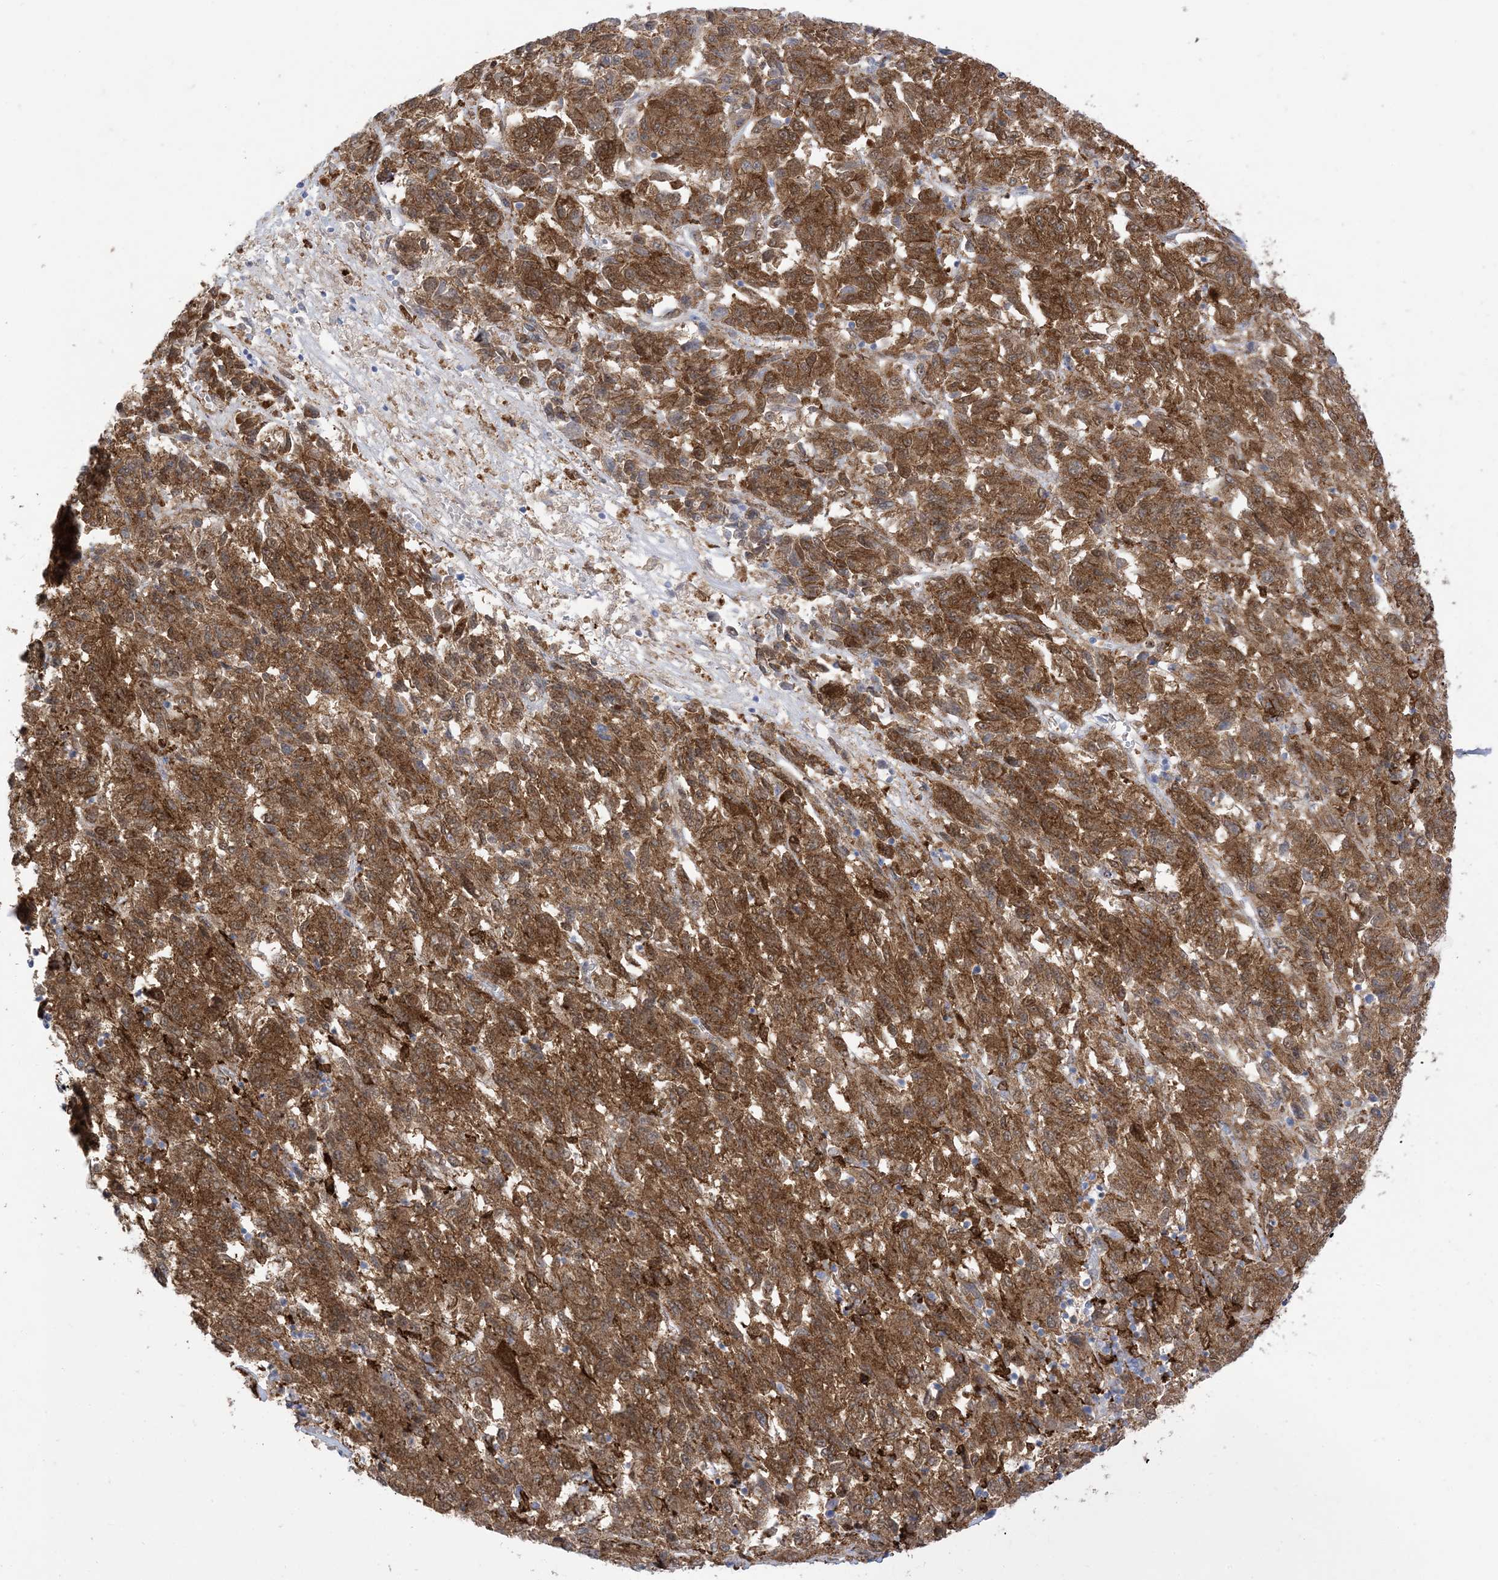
{"staining": {"intensity": "moderate", "quantity": ">75%", "location": "cytoplasmic/membranous"}, "tissue": "melanoma", "cell_type": "Tumor cells", "image_type": "cancer", "snomed": [{"axis": "morphology", "description": "Malignant melanoma, Metastatic site"}, {"axis": "topography", "description": "Lung"}], "caption": "The immunohistochemical stain labels moderate cytoplasmic/membranous staining in tumor cells of melanoma tissue.", "gene": "GSN", "patient": {"sex": "male", "age": 64}}